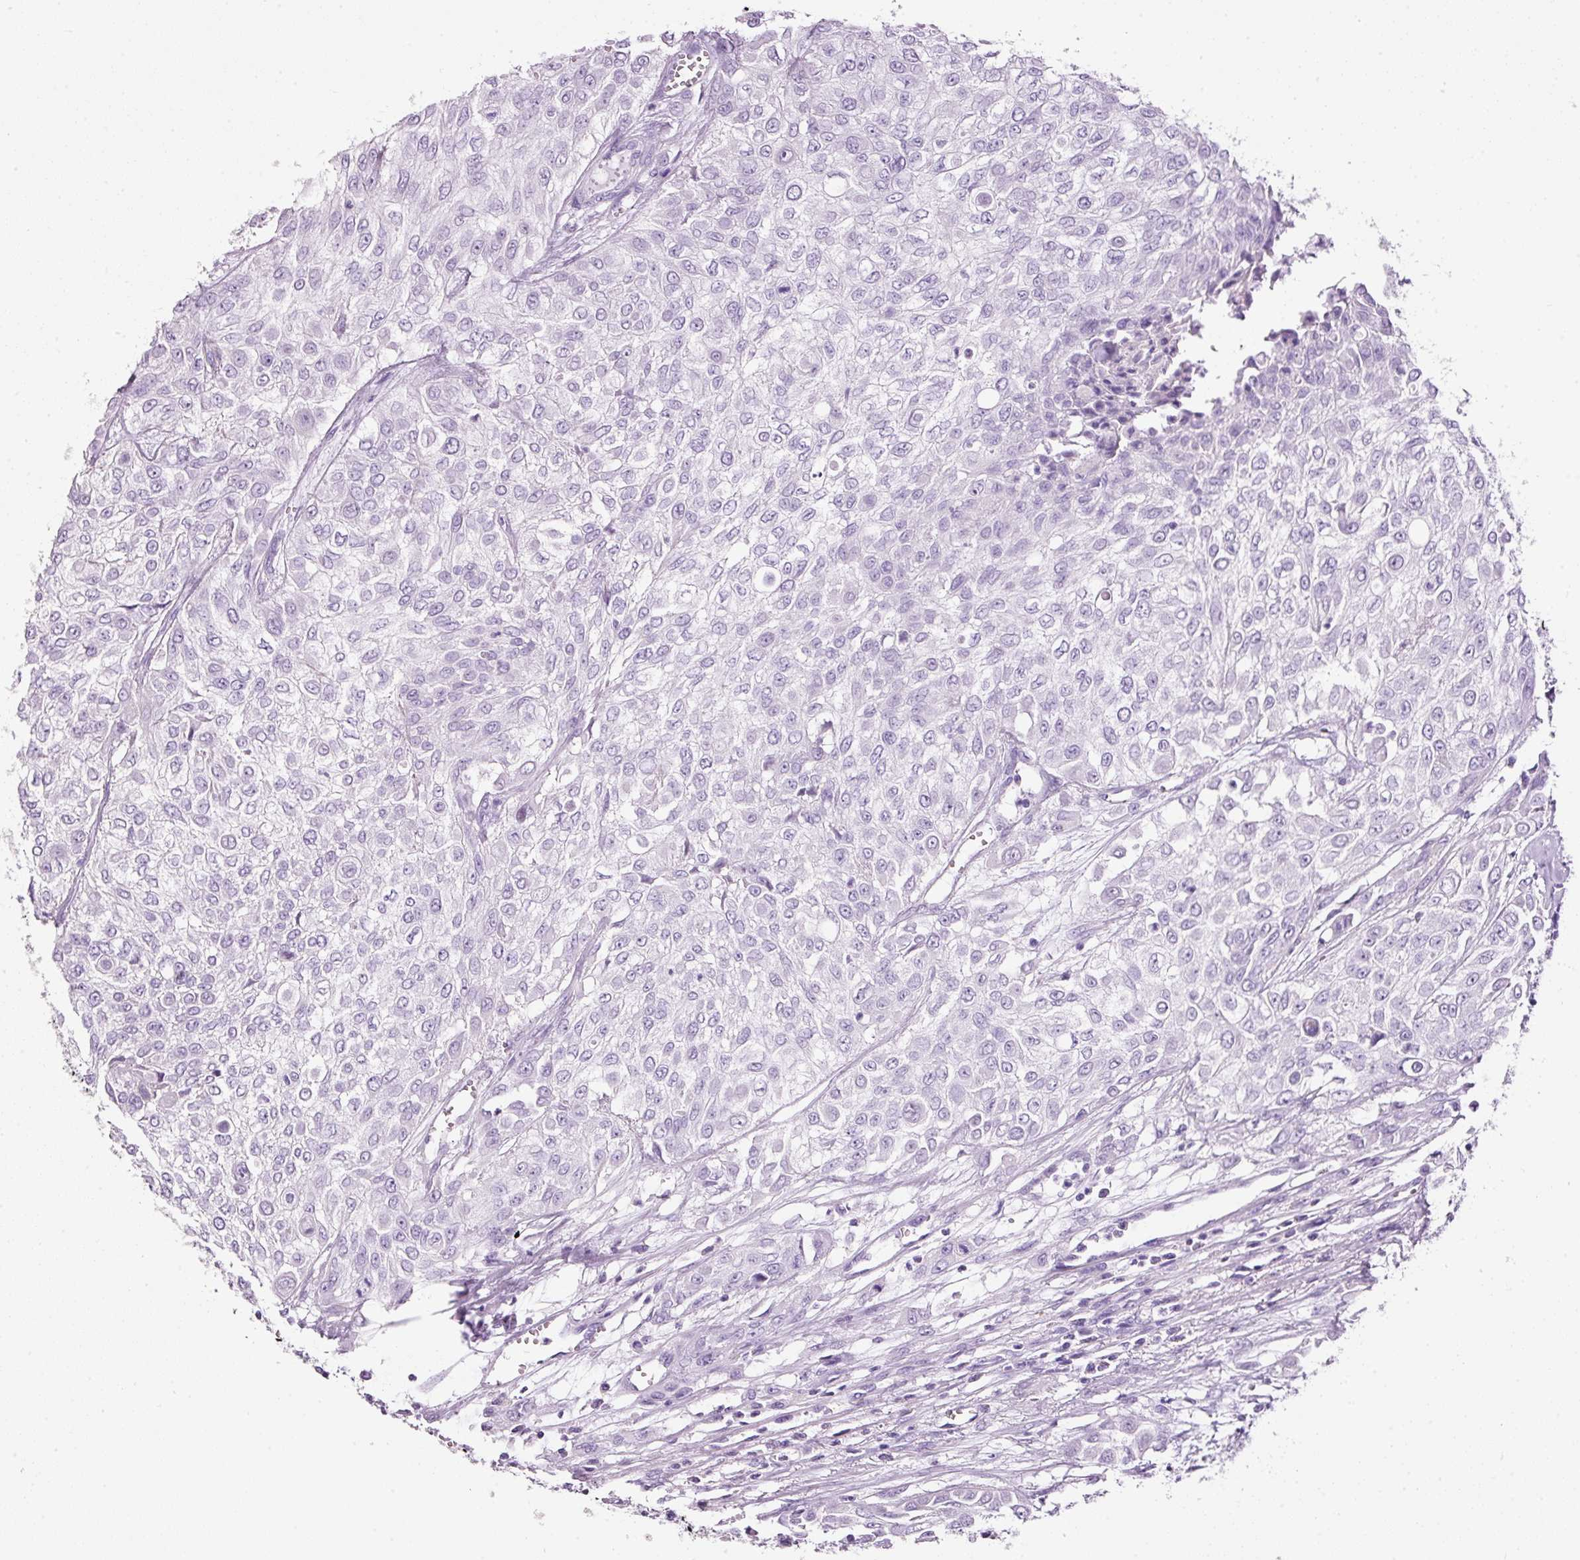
{"staining": {"intensity": "negative", "quantity": "none", "location": "none"}, "tissue": "urothelial cancer", "cell_type": "Tumor cells", "image_type": "cancer", "snomed": [{"axis": "morphology", "description": "Urothelial carcinoma, High grade"}, {"axis": "topography", "description": "Urinary bladder"}], "caption": "The photomicrograph displays no staining of tumor cells in urothelial cancer.", "gene": "BSND", "patient": {"sex": "male", "age": 57}}